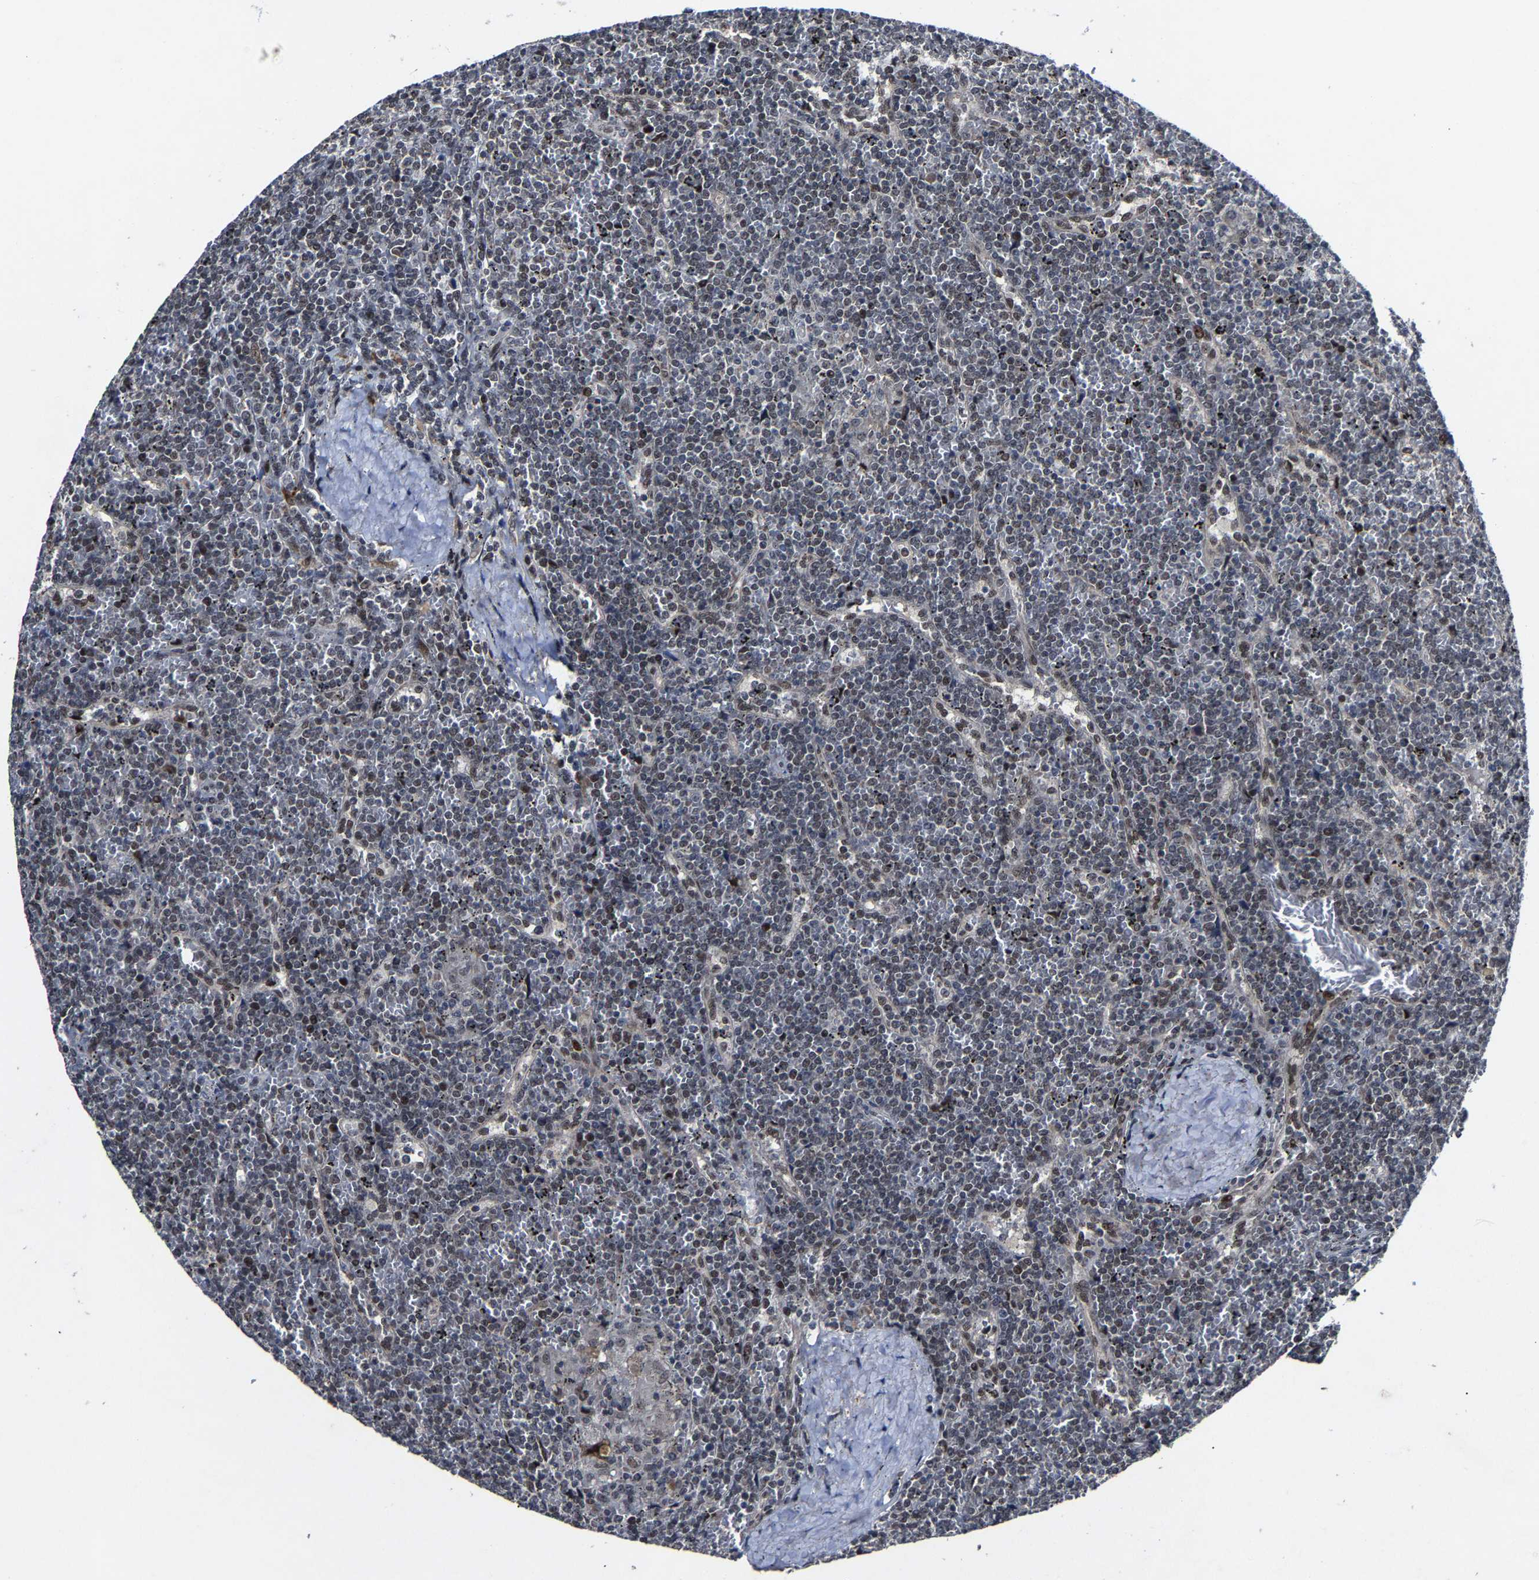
{"staining": {"intensity": "weak", "quantity": ">75%", "location": "nuclear"}, "tissue": "lymphoma", "cell_type": "Tumor cells", "image_type": "cancer", "snomed": [{"axis": "morphology", "description": "Malignant lymphoma, non-Hodgkin's type, Low grade"}, {"axis": "topography", "description": "Spleen"}], "caption": "Weak nuclear protein expression is identified in approximately >75% of tumor cells in low-grade malignant lymphoma, non-Hodgkin's type. (DAB = brown stain, brightfield microscopy at high magnification).", "gene": "LSM8", "patient": {"sex": "female", "age": 19}}